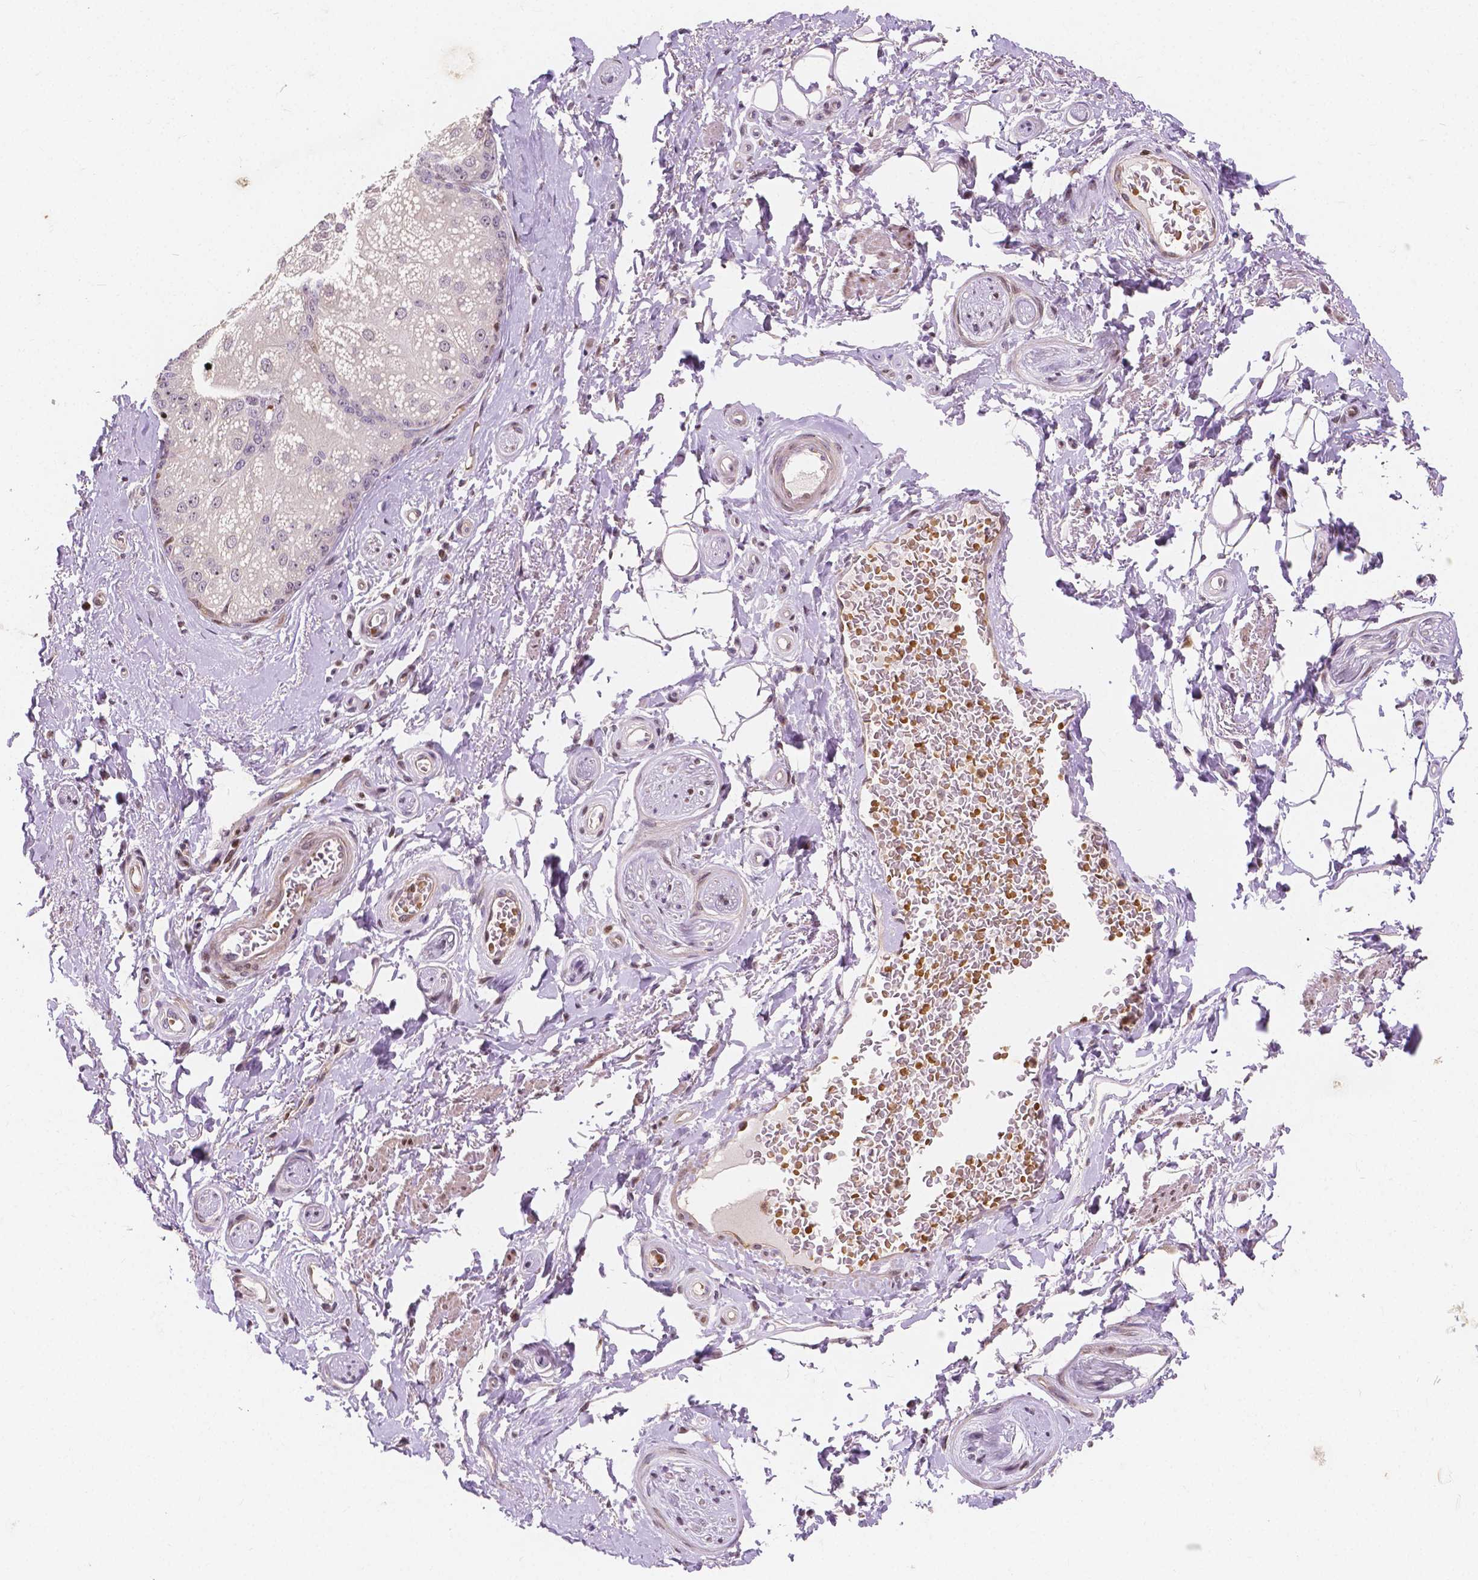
{"staining": {"intensity": "negative", "quantity": "none", "location": "none"}, "tissue": "adipose tissue", "cell_type": "Adipocytes", "image_type": "normal", "snomed": [{"axis": "morphology", "description": "Normal tissue, NOS"}, {"axis": "topography", "description": "Peripheral nerve tissue"}], "caption": "This is a image of IHC staining of benign adipose tissue, which shows no staining in adipocytes.", "gene": "PTPN18", "patient": {"sex": "male", "age": 51}}